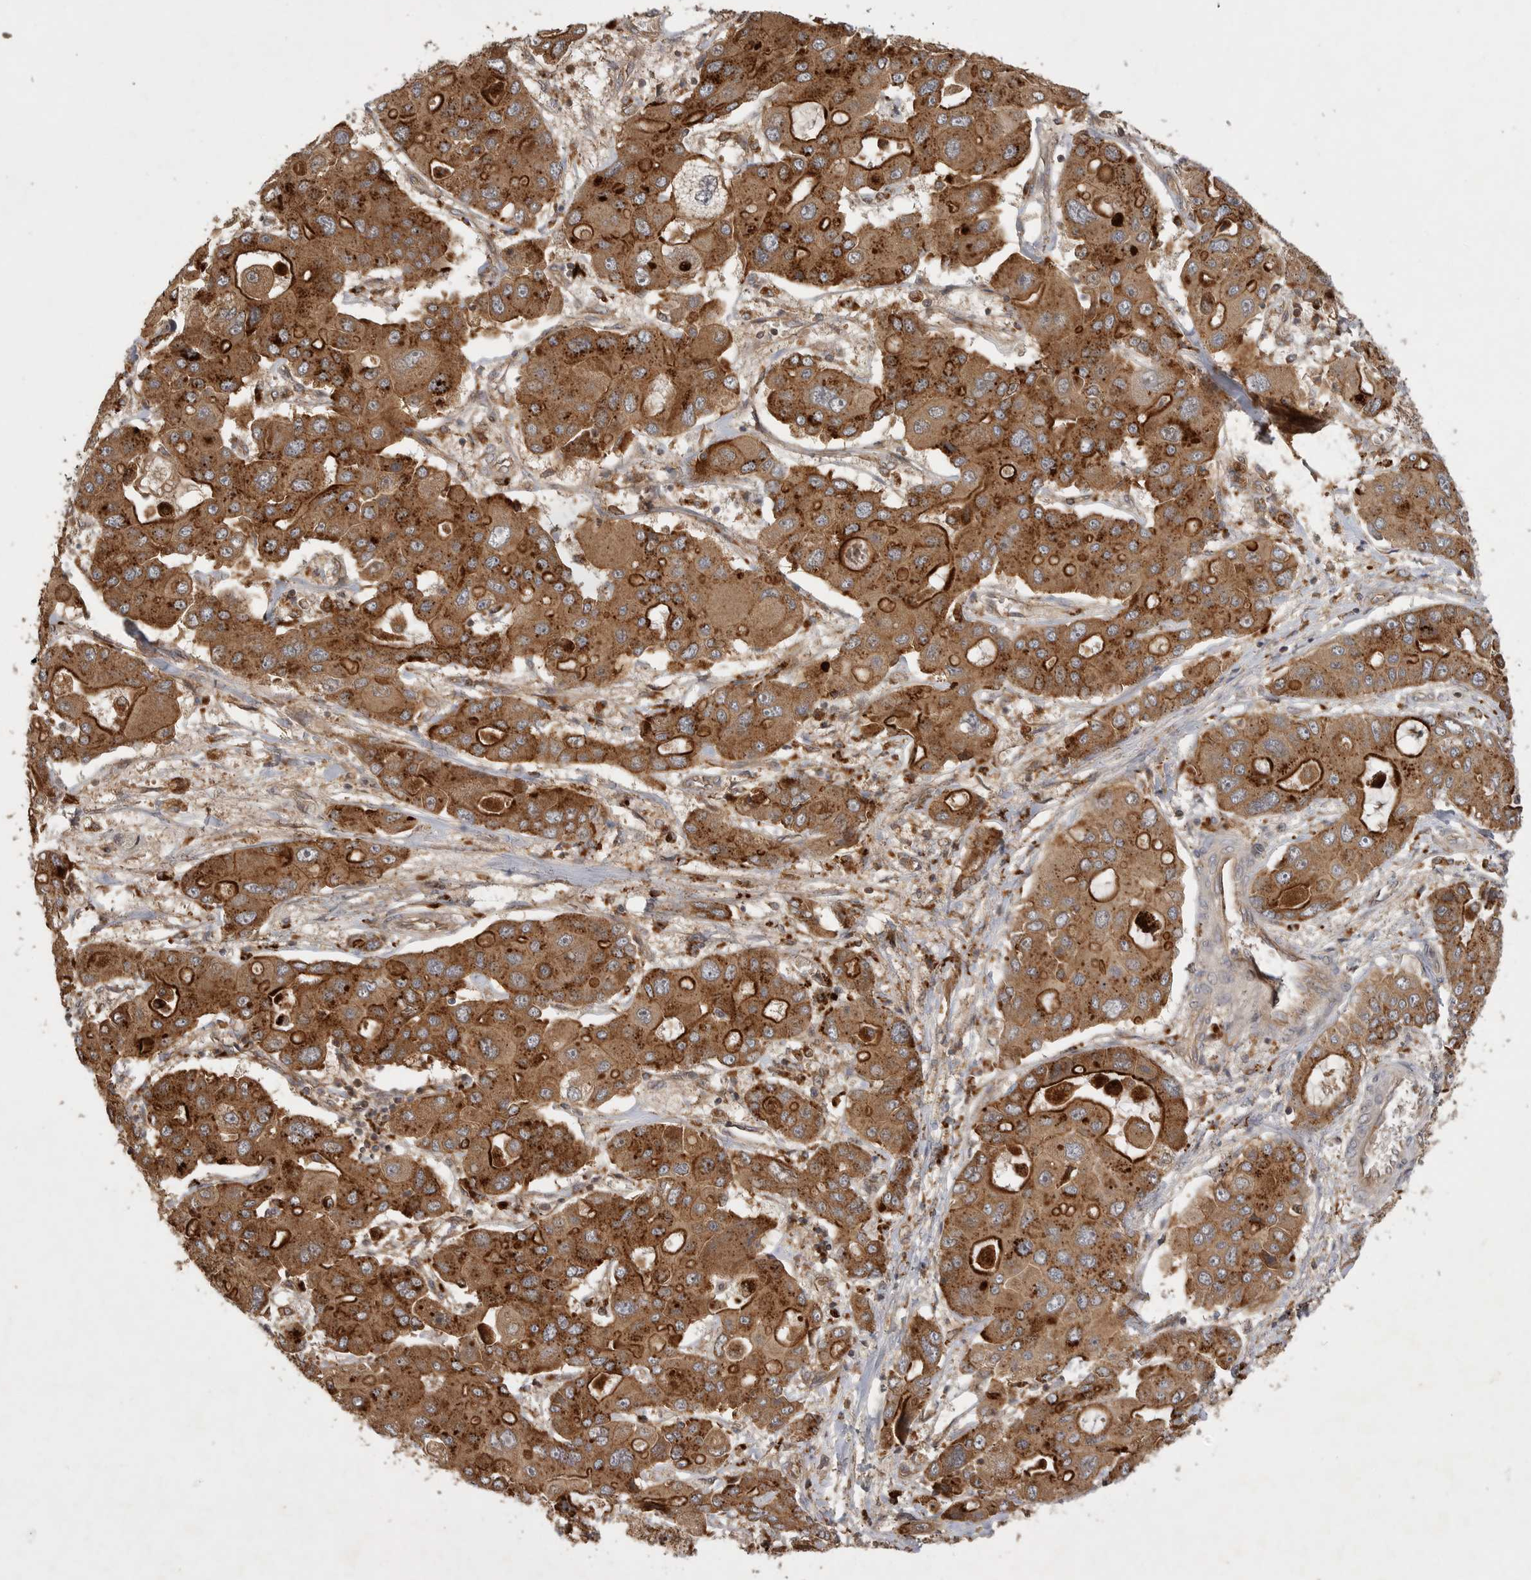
{"staining": {"intensity": "strong", "quantity": ">75%", "location": "cytoplasmic/membranous"}, "tissue": "liver cancer", "cell_type": "Tumor cells", "image_type": "cancer", "snomed": [{"axis": "morphology", "description": "Cholangiocarcinoma"}, {"axis": "topography", "description": "Liver"}], "caption": "The image demonstrates immunohistochemical staining of cholangiocarcinoma (liver). There is strong cytoplasmic/membranous staining is seen in about >75% of tumor cells.", "gene": "ZNF232", "patient": {"sex": "male", "age": 67}}